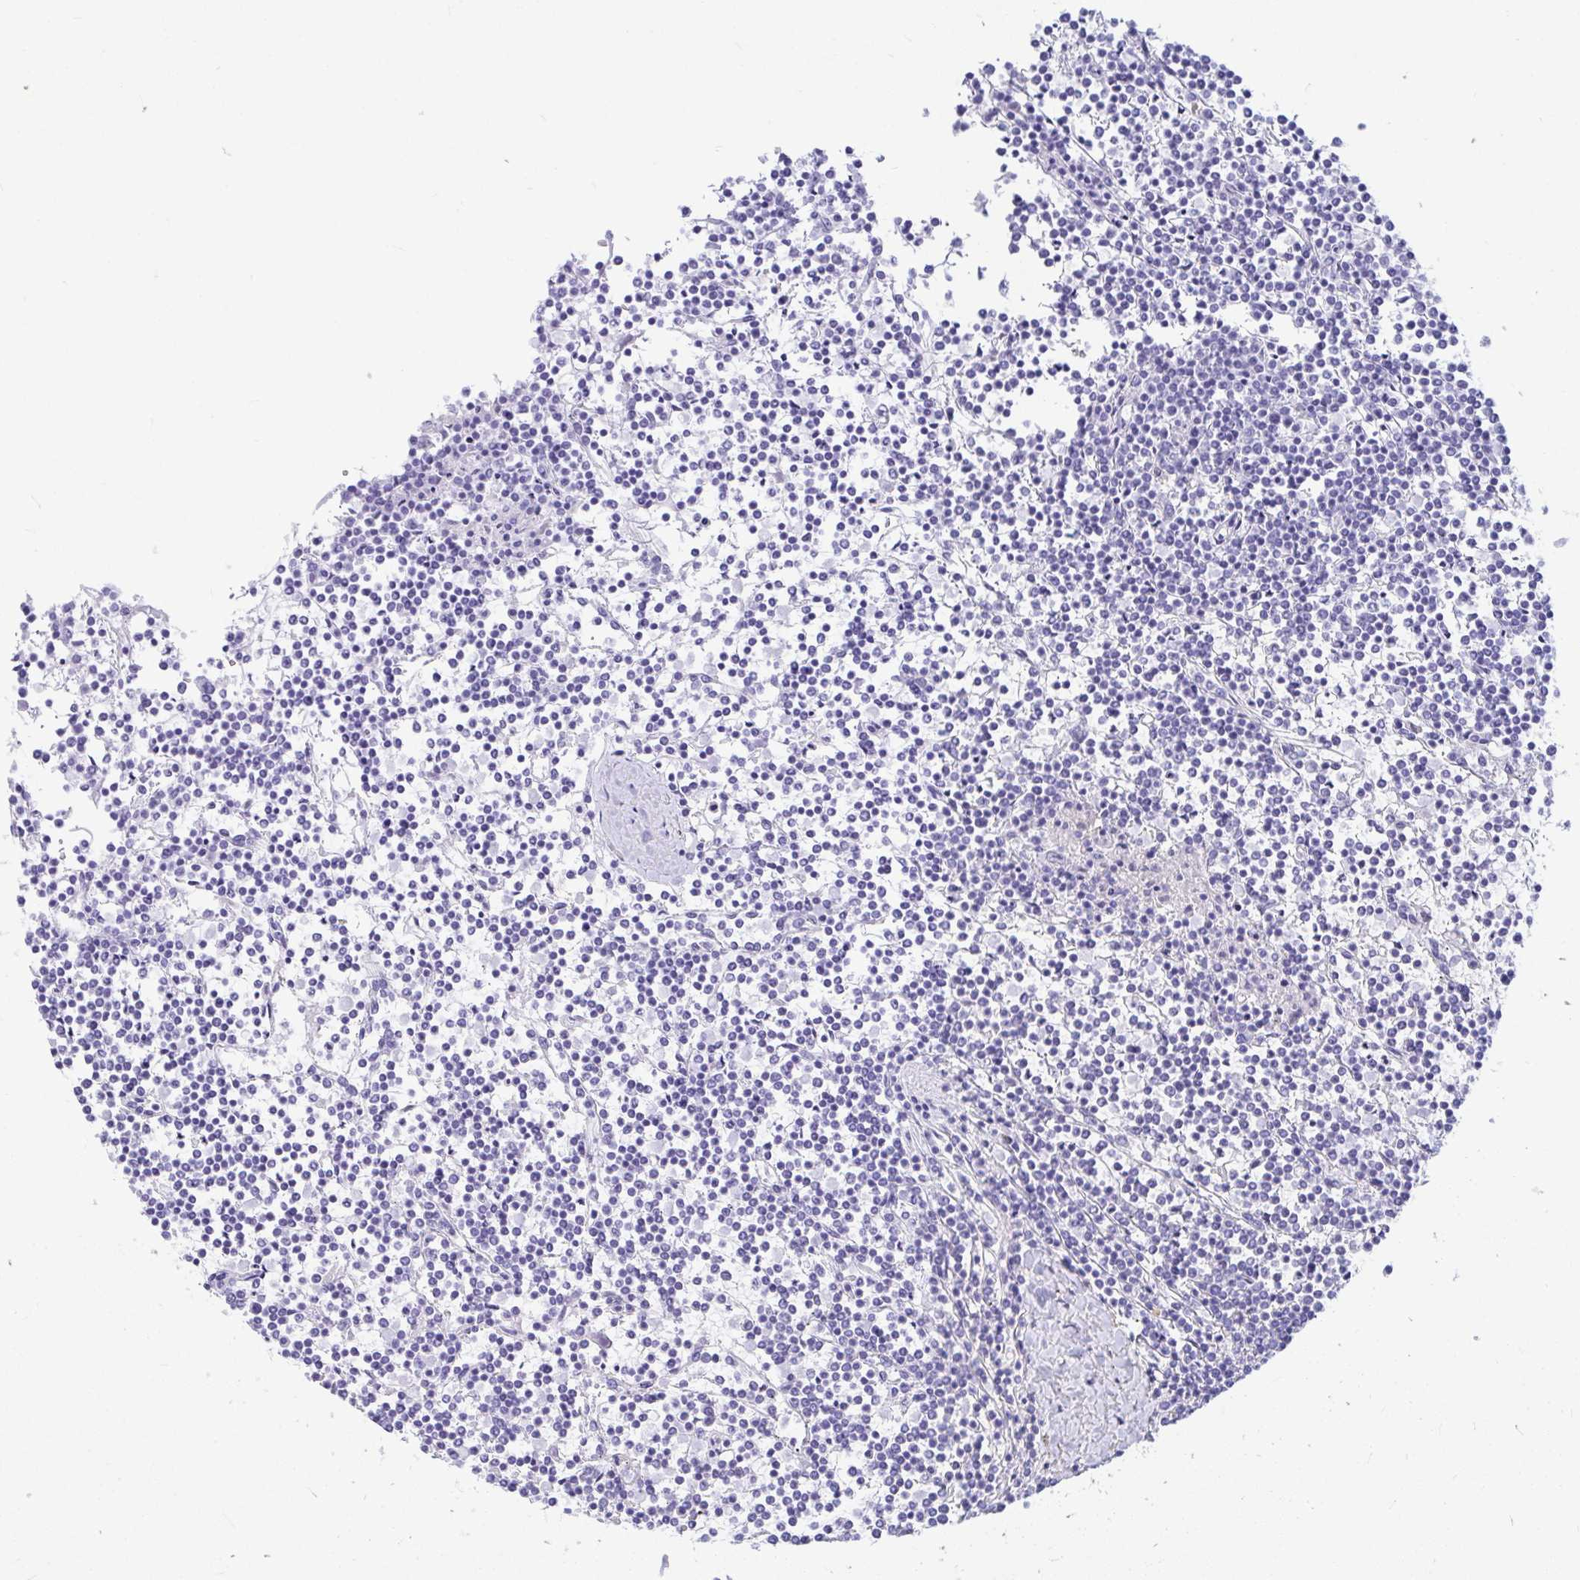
{"staining": {"intensity": "negative", "quantity": "none", "location": "none"}, "tissue": "lymphoma", "cell_type": "Tumor cells", "image_type": "cancer", "snomed": [{"axis": "morphology", "description": "Malignant lymphoma, non-Hodgkin's type, Low grade"}, {"axis": "topography", "description": "Spleen"}], "caption": "Tumor cells show no significant expression in lymphoma.", "gene": "OR5J2", "patient": {"sex": "female", "age": 19}}